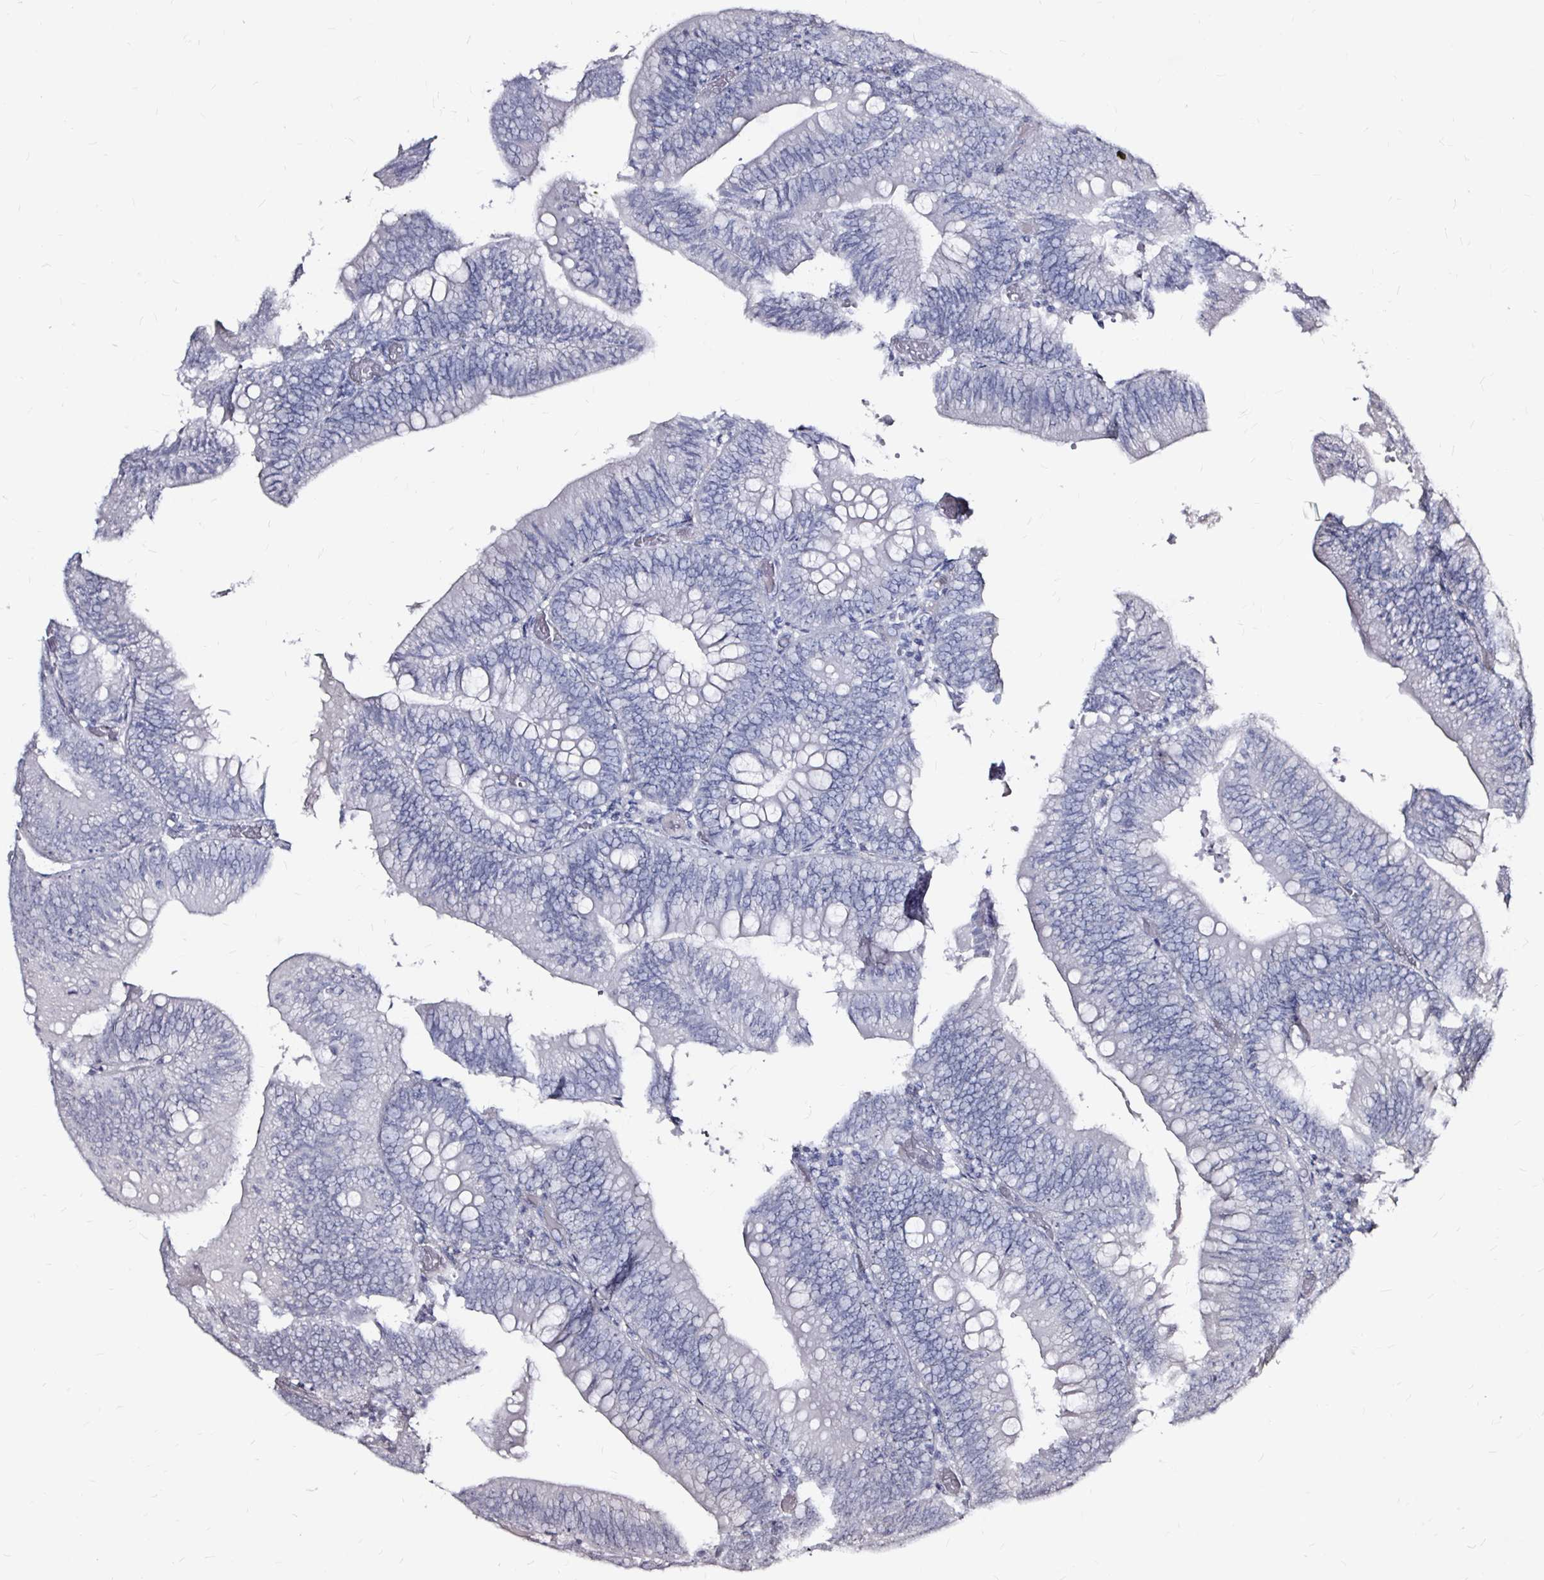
{"staining": {"intensity": "negative", "quantity": "none", "location": "none"}, "tissue": "colorectal cancer", "cell_type": "Tumor cells", "image_type": "cancer", "snomed": [{"axis": "morphology", "description": "Adenocarcinoma, NOS"}, {"axis": "topography", "description": "Colon"}], "caption": "Adenocarcinoma (colorectal) was stained to show a protein in brown. There is no significant positivity in tumor cells. Brightfield microscopy of immunohistochemistry (IHC) stained with DAB (brown) and hematoxylin (blue), captured at high magnification.", "gene": "LUZP4", "patient": {"sex": "male", "age": 84}}